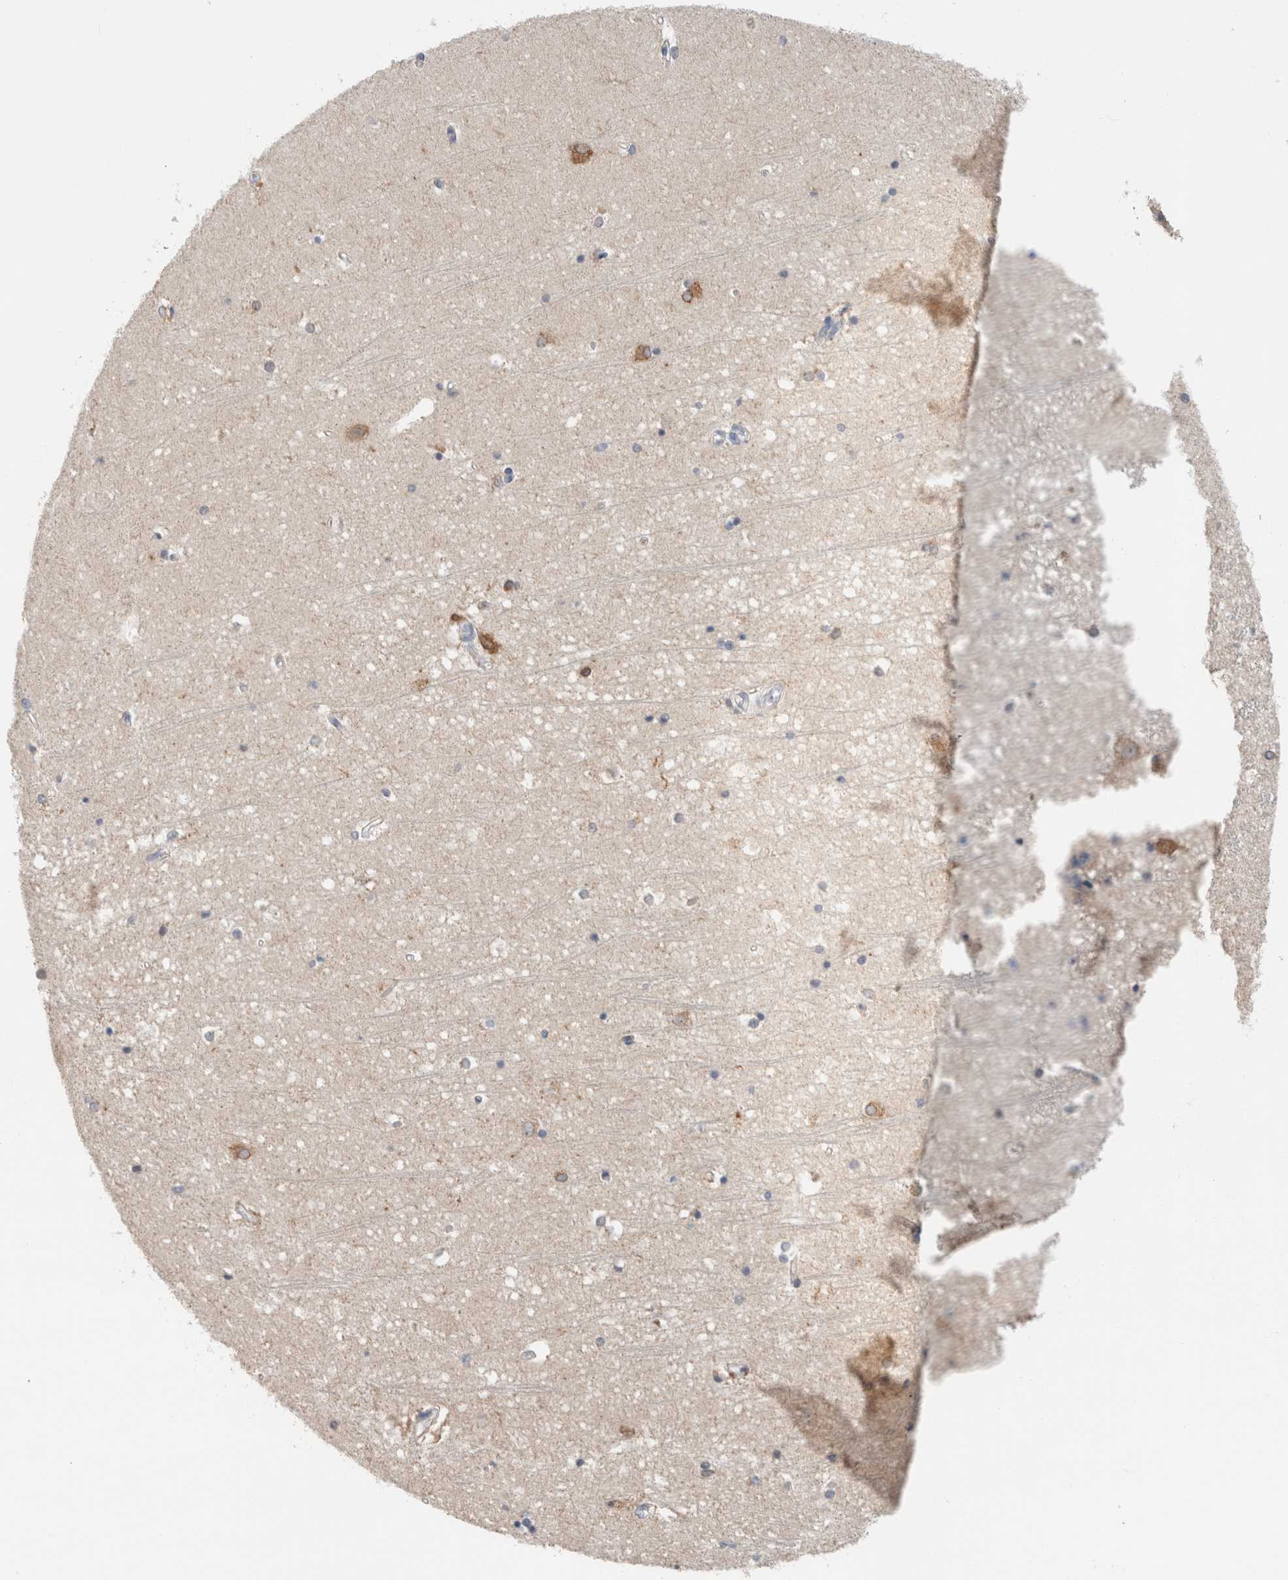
{"staining": {"intensity": "moderate", "quantity": "<25%", "location": "cytoplasmic/membranous"}, "tissue": "hippocampus", "cell_type": "Glial cells", "image_type": "normal", "snomed": [{"axis": "morphology", "description": "Normal tissue, NOS"}, {"axis": "topography", "description": "Hippocampus"}], "caption": "A high-resolution photomicrograph shows immunohistochemistry staining of normal hippocampus, which shows moderate cytoplasmic/membranous expression in approximately <25% of glial cells. (DAB (3,3'-diaminobenzidine) IHC with brightfield microscopy, high magnification).", "gene": "CRAT", "patient": {"sex": "male", "age": 45}}